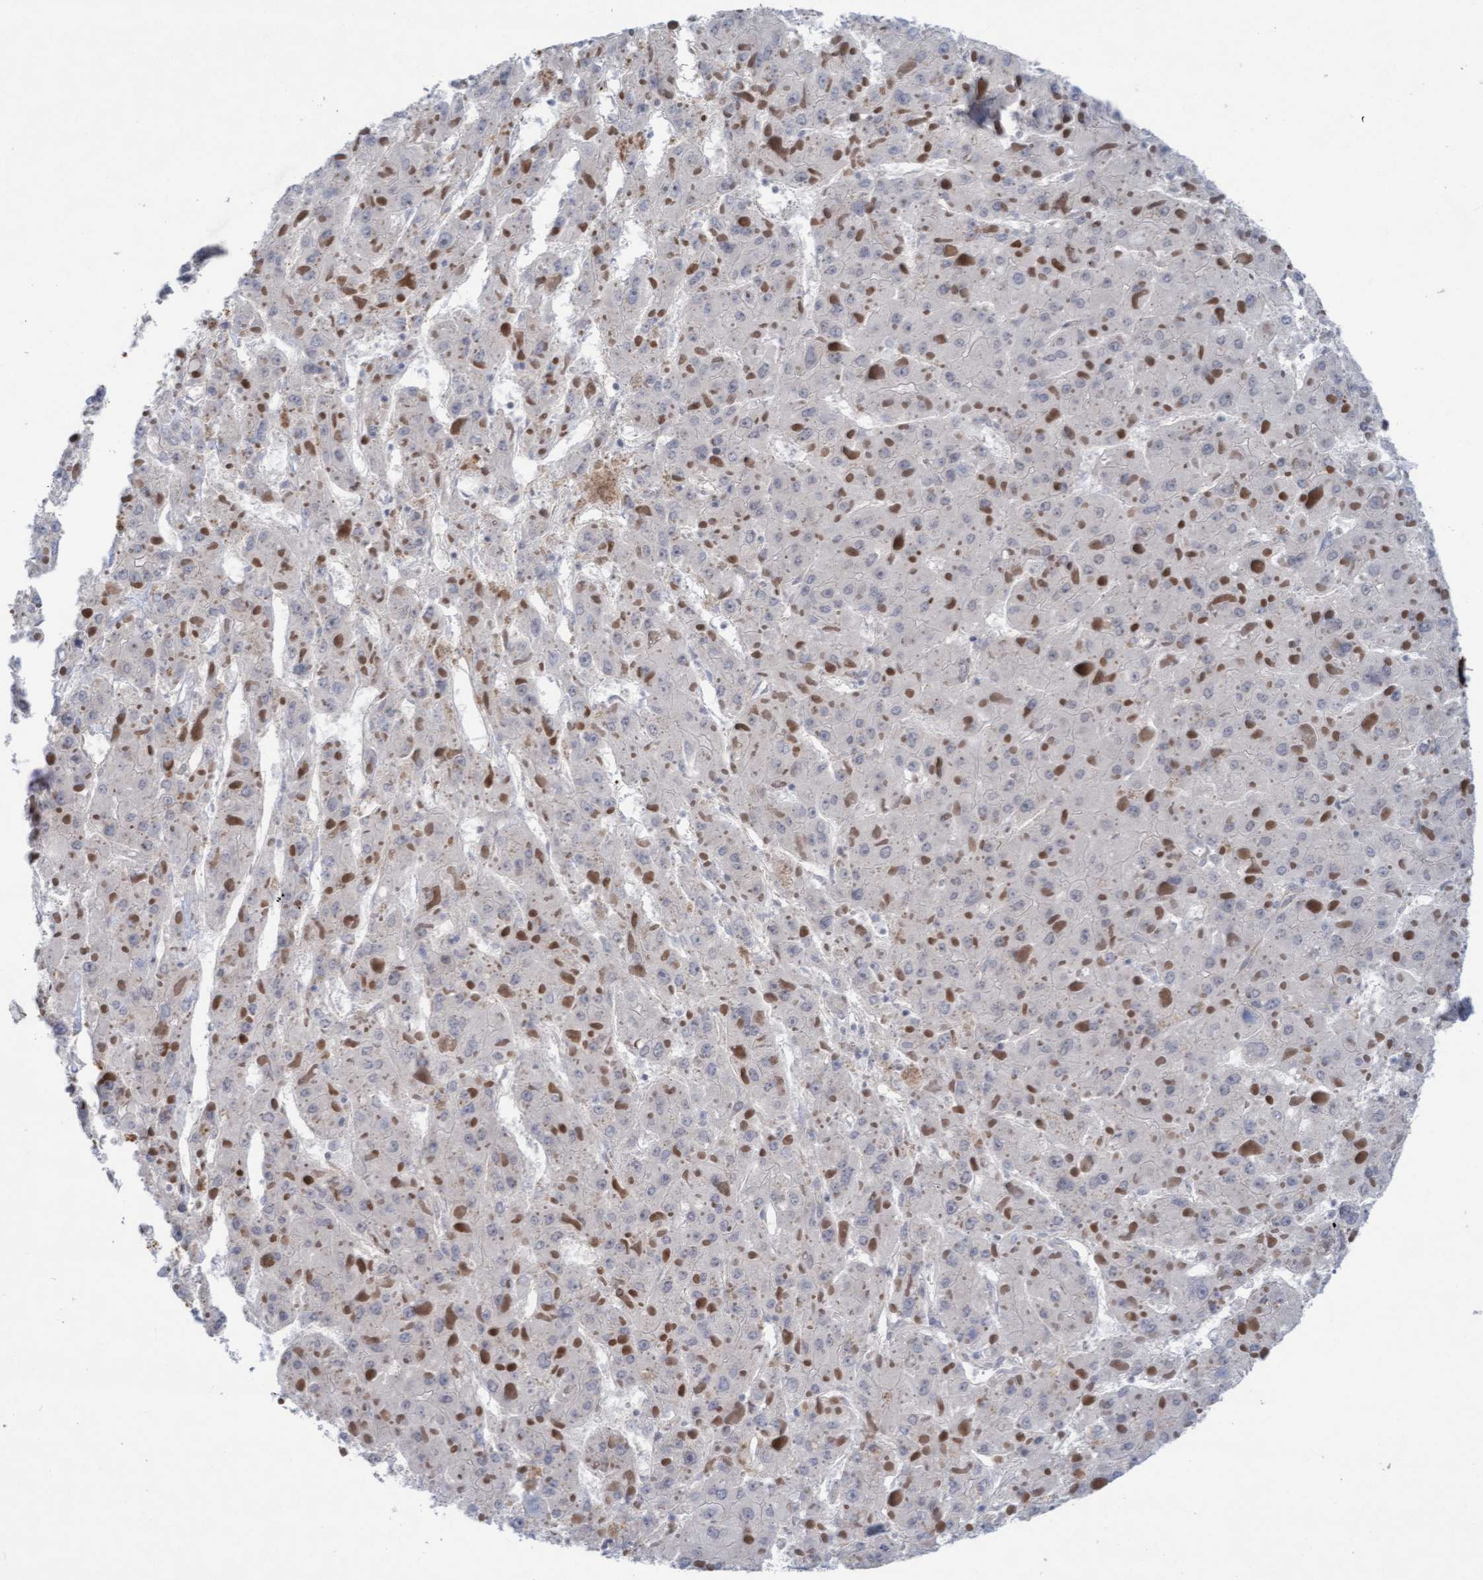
{"staining": {"intensity": "negative", "quantity": "none", "location": "none"}, "tissue": "liver cancer", "cell_type": "Tumor cells", "image_type": "cancer", "snomed": [{"axis": "morphology", "description": "Carcinoma, Hepatocellular, NOS"}, {"axis": "topography", "description": "Liver"}], "caption": "Tumor cells show no significant protein expression in liver hepatocellular carcinoma.", "gene": "PLCD1", "patient": {"sex": "female", "age": 73}}